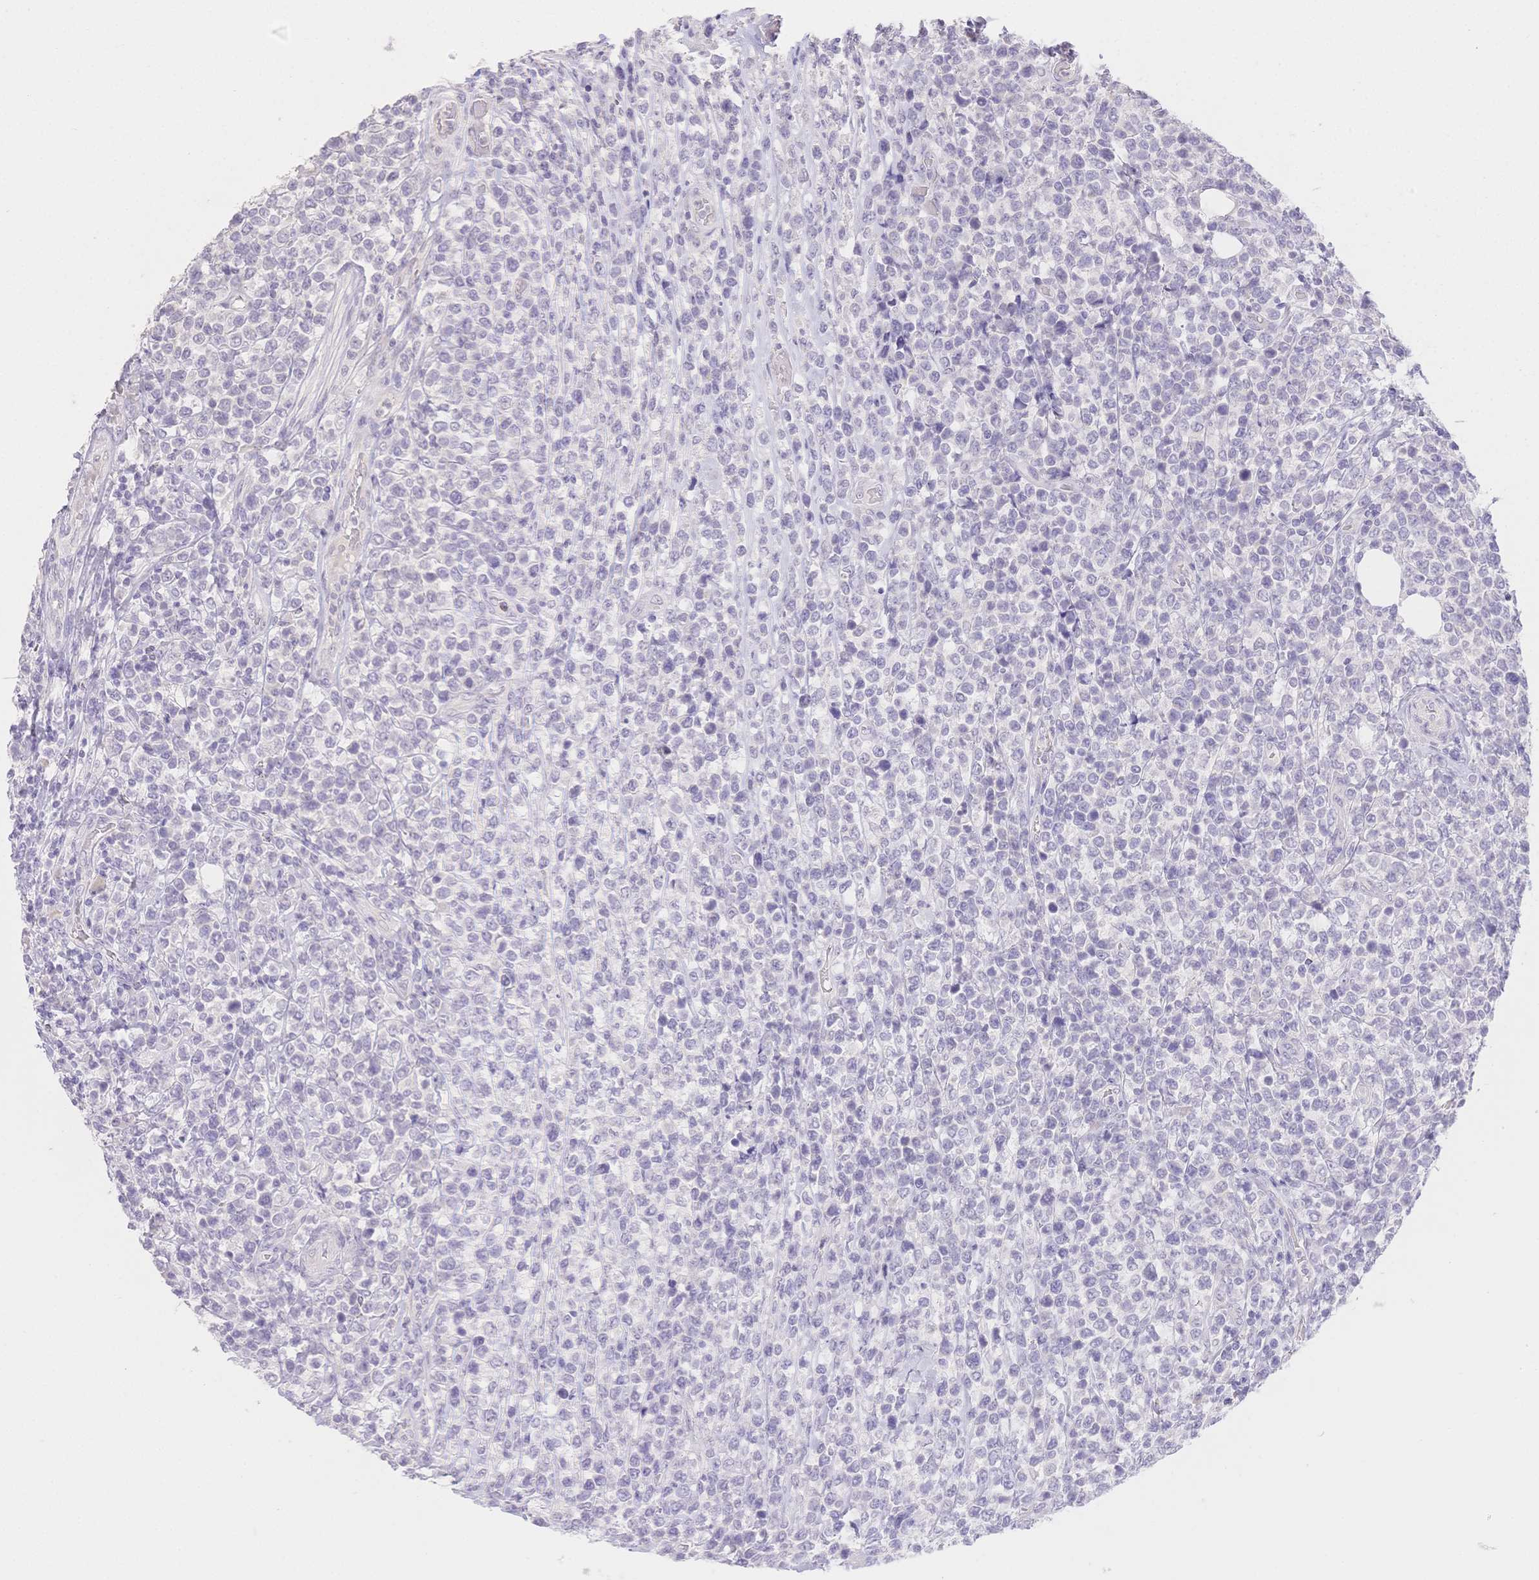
{"staining": {"intensity": "negative", "quantity": "none", "location": "none"}, "tissue": "lymphoma", "cell_type": "Tumor cells", "image_type": "cancer", "snomed": [{"axis": "morphology", "description": "Malignant lymphoma, non-Hodgkin's type, High grade"}, {"axis": "topography", "description": "Soft tissue"}], "caption": "Immunohistochemical staining of lymphoma reveals no significant expression in tumor cells. (DAB immunohistochemistry visualized using brightfield microscopy, high magnification).", "gene": "SUV39H2", "patient": {"sex": "female", "age": 56}}